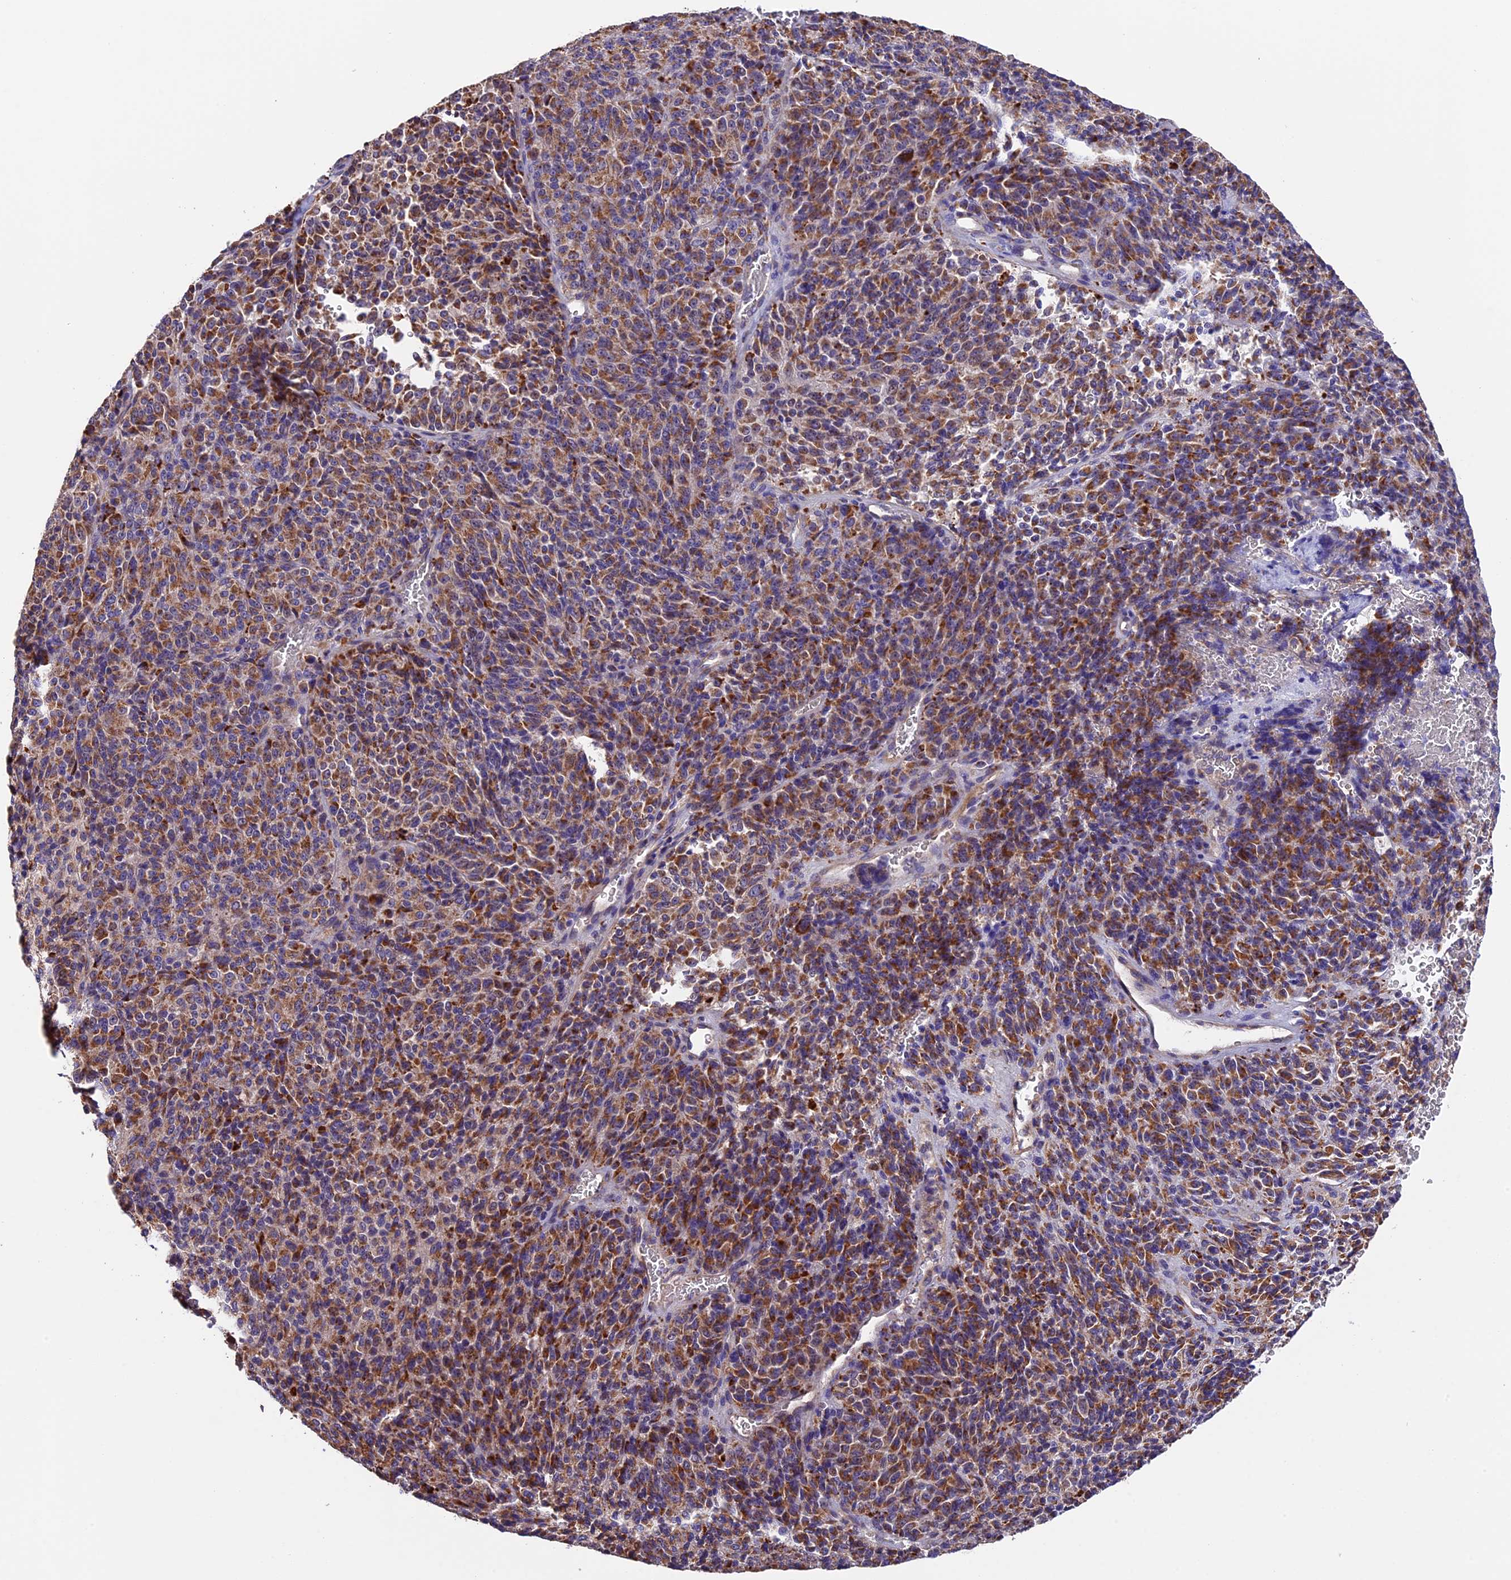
{"staining": {"intensity": "strong", "quantity": ">75%", "location": "cytoplasmic/membranous"}, "tissue": "melanoma", "cell_type": "Tumor cells", "image_type": "cancer", "snomed": [{"axis": "morphology", "description": "Malignant melanoma, Metastatic site"}, {"axis": "topography", "description": "Brain"}], "caption": "The histopathology image shows staining of melanoma, revealing strong cytoplasmic/membranous protein positivity (brown color) within tumor cells.", "gene": "METTL22", "patient": {"sex": "female", "age": 56}}